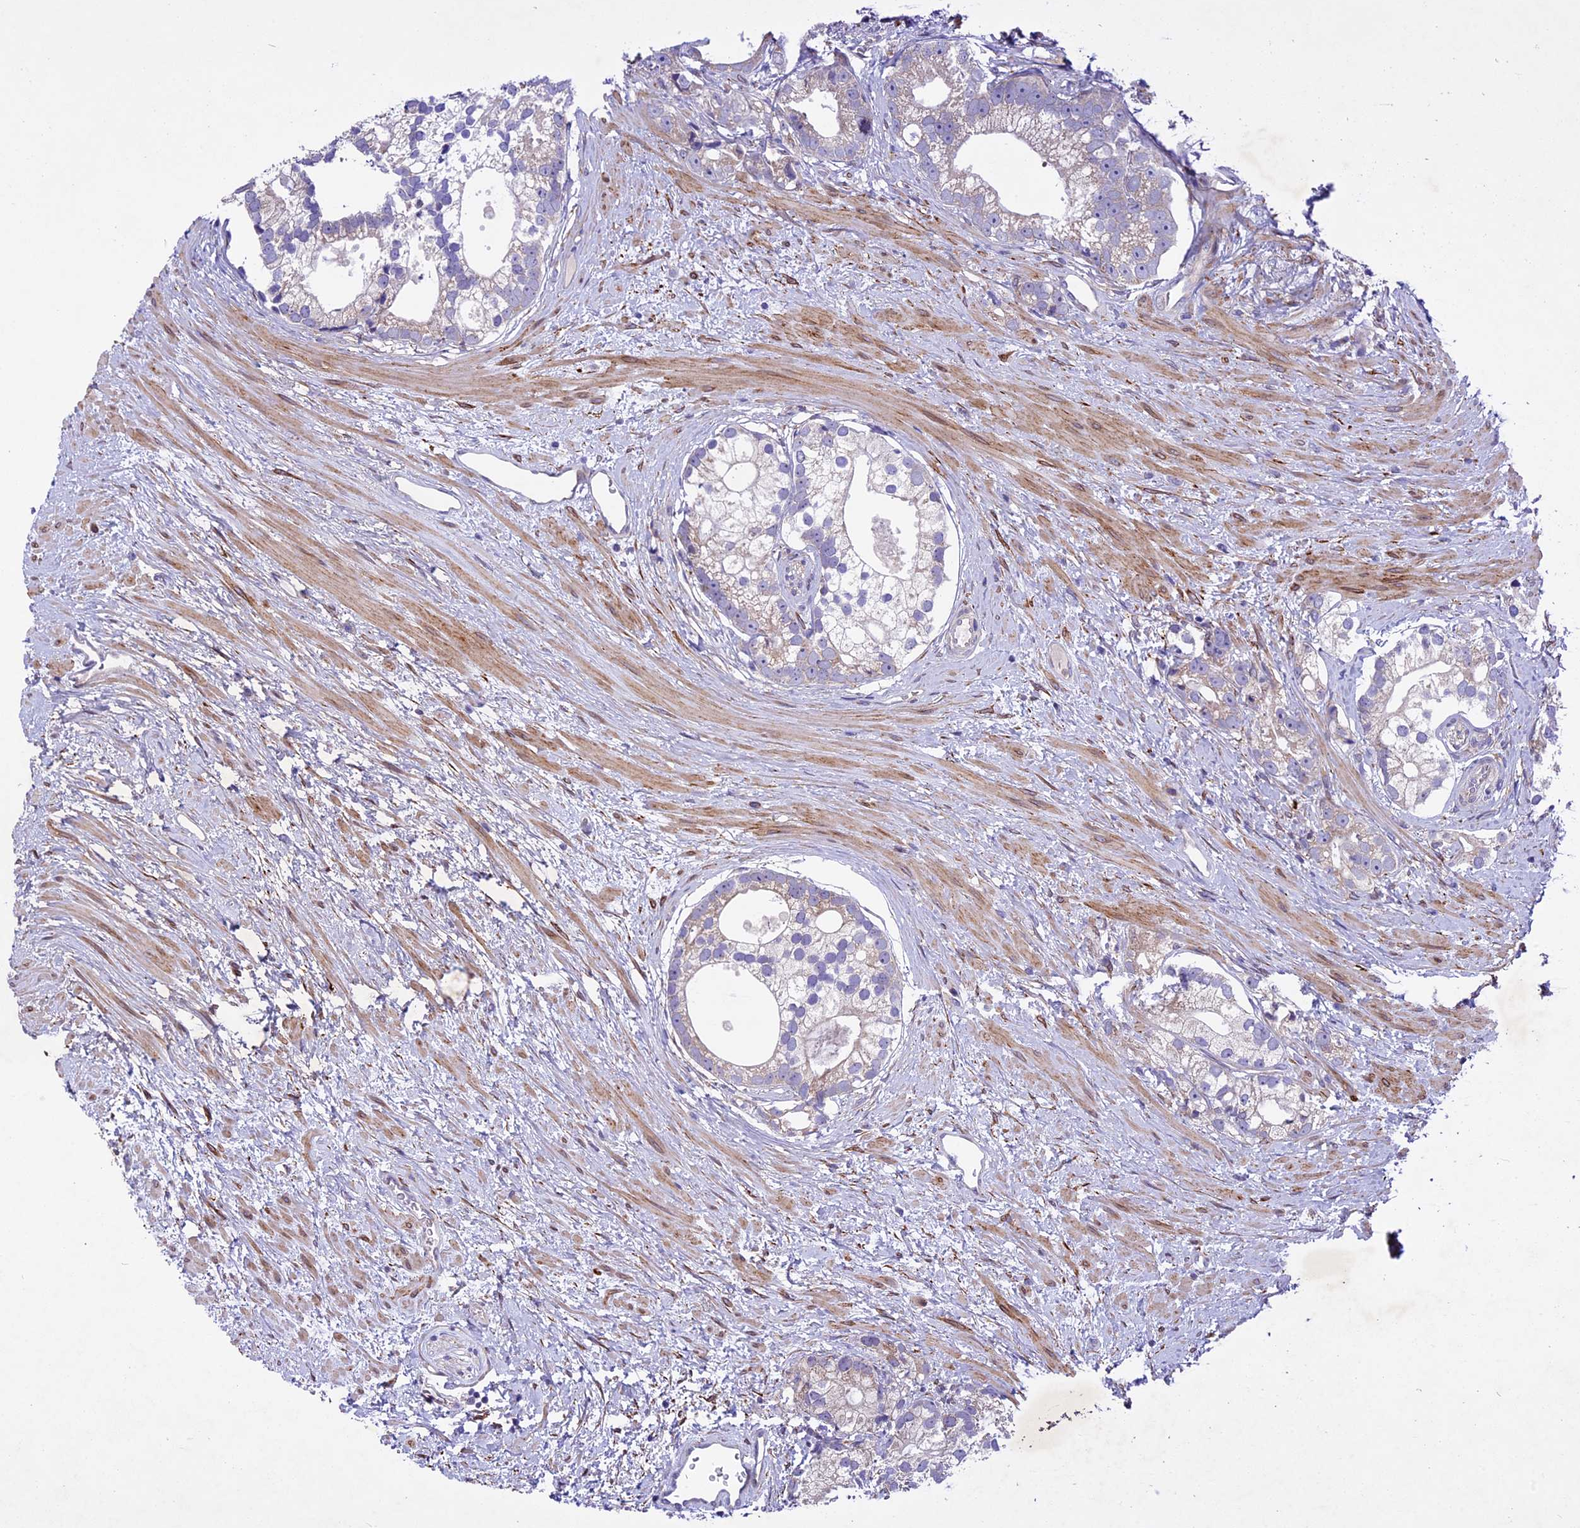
{"staining": {"intensity": "negative", "quantity": "none", "location": "none"}, "tissue": "prostate cancer", "cell_type": "Tumor cells", "image_type": "cancer", "snomed": [{"axis": "morphology", "description": "Adenocarcinoma, High grade"}, {"axis": "topography", "description": "Prostate"}], "caption": "High magnification brightfield microscopy of prostate cancer stained with DAB (3,3'-diaminobenzidine) (brown) and counterstained with hematoxylin (blue): tumor cells show no significant staining. (Stains: DAB (3,3'-diaminobenzidine) immunohistochemistry (IHC) with hematoxylin counter stain, Microscopy: brightfield microscopy at high magnification).", "gene": "MIEF2", "patient": {"sex": "male", "age": 75}}